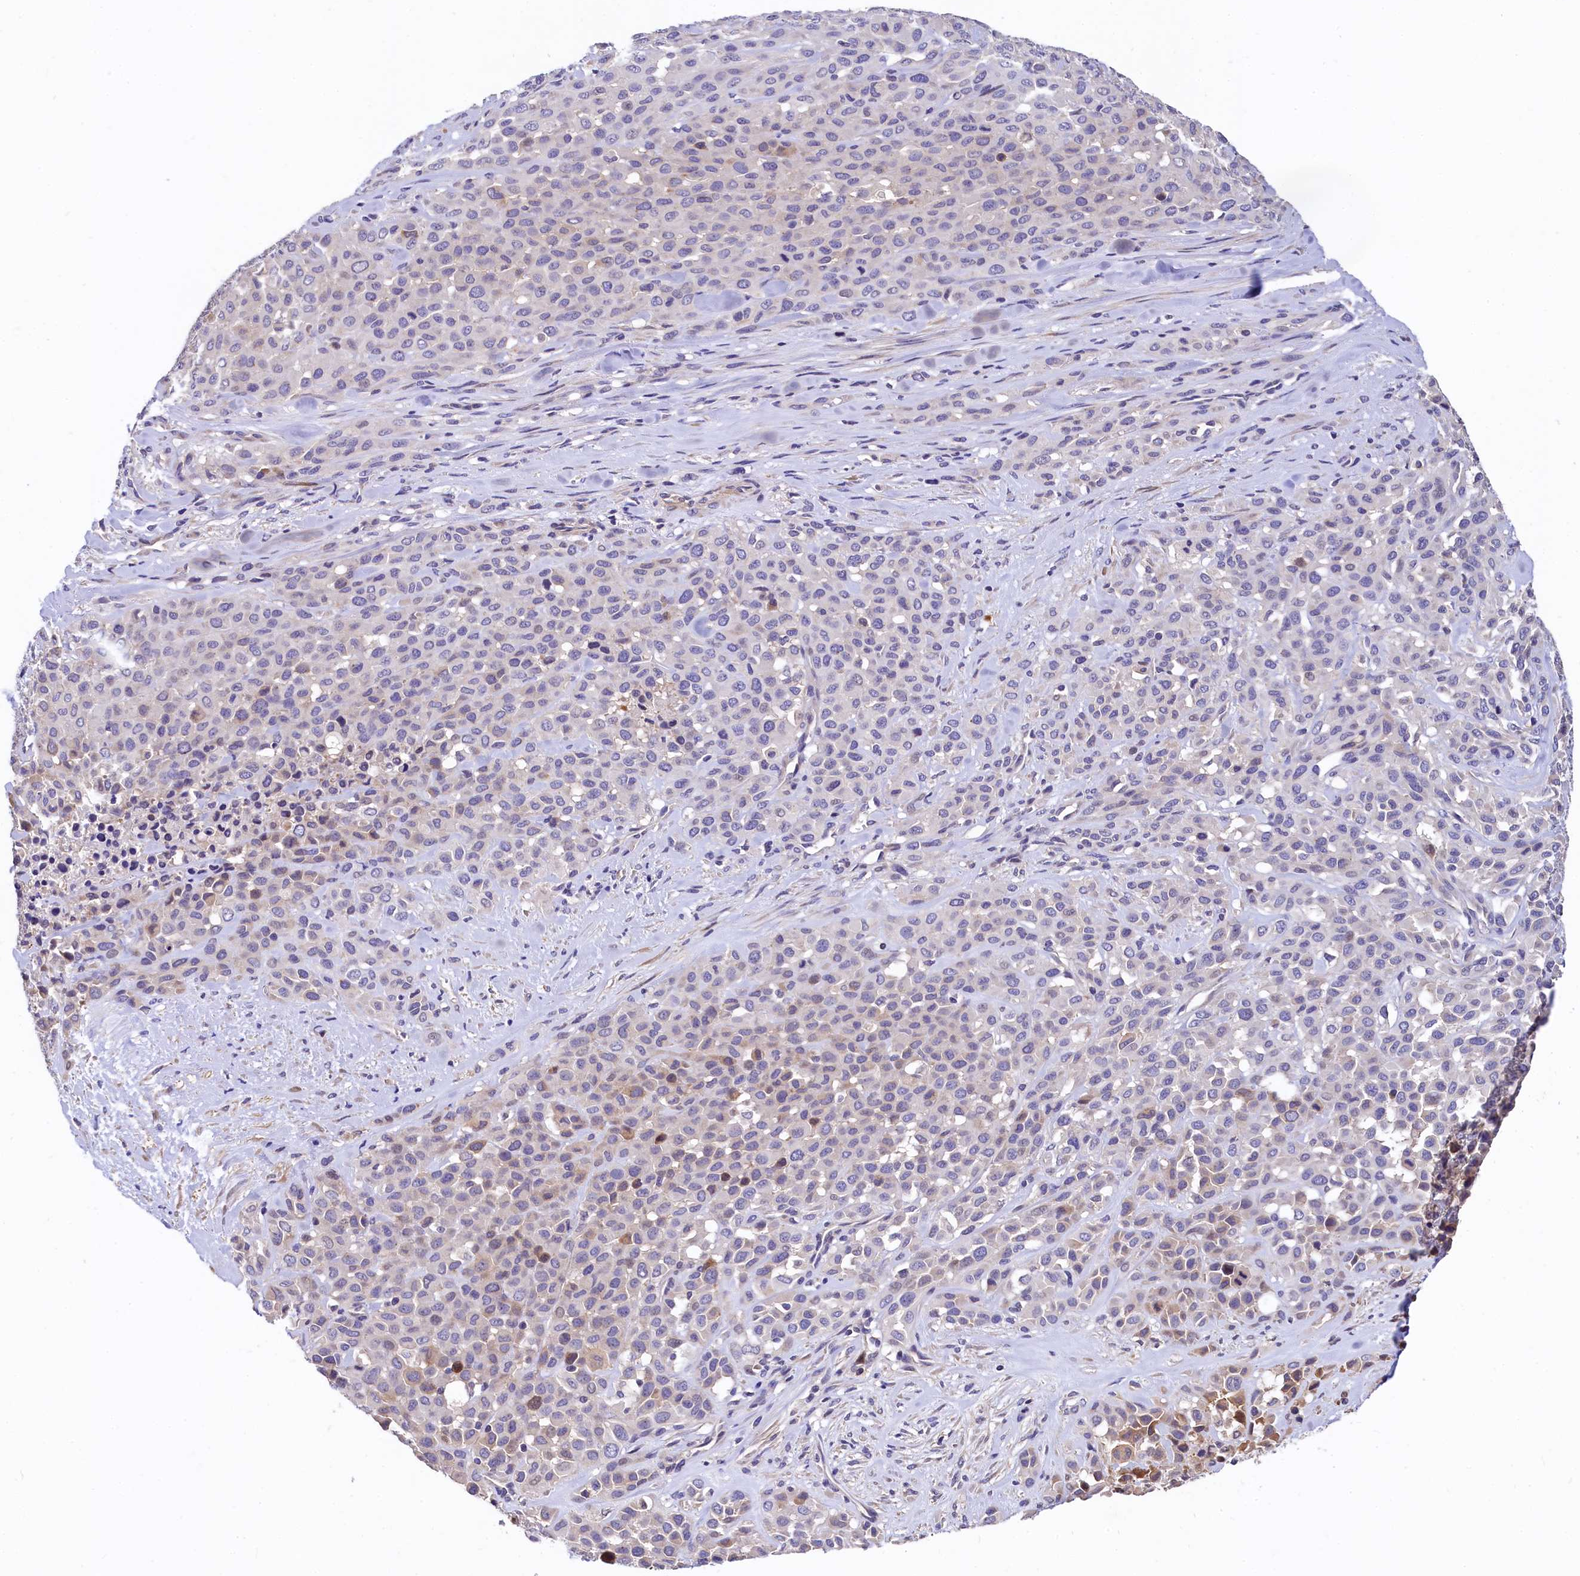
{"staining": {"intensity": "negative", "quantity": "none", "location": "none"}, "tissue": "melanoma", "cell_type": "Tumor cells", "image_type": "cancer", "snomed": [{"axis": "morphology", "description": "Malignant melanoma, Metastatic site"}, {"axis": "topography", "description": "Skin"}], "caption": "Melanoma was stained to show a protein in brown. There is no significant staining in tumor cells.", "gene": "EPS8L2", "patient": {"sex": "female", "age": 81}}